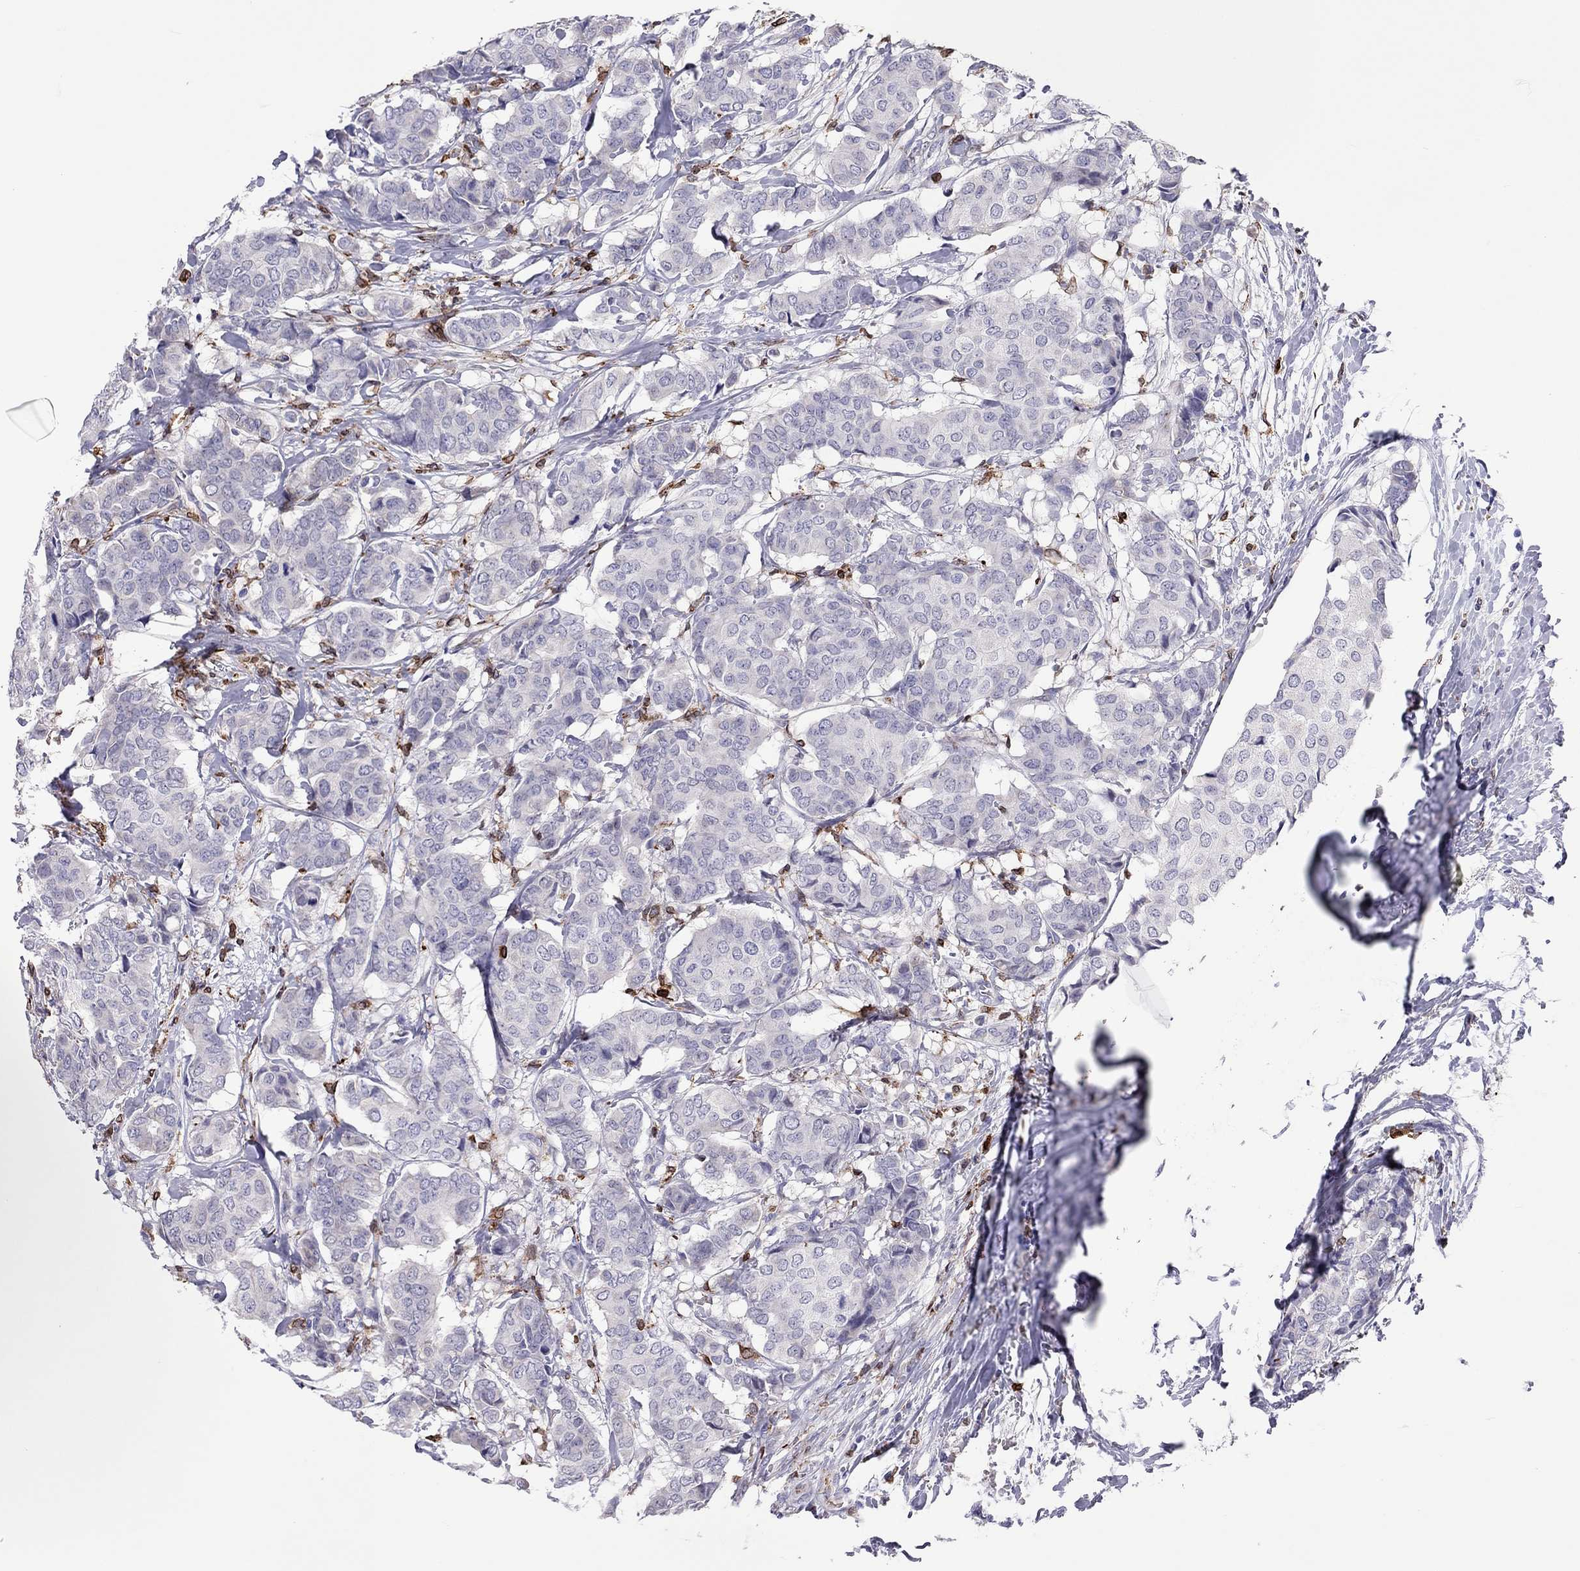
{"staining": {"intensity": "negative", "quantity": "none", "location": "none"}, "tissue": "breast cancer", "cell_type": "Tumor cells", "image_type": "cancer", "snomed": [{"axis": "morphology", "description": "Duct carcinoma"}, {"axis": "topography", "description": "Breast"}], "caption": "High power microscopy photomicrograph of an immunohistochemistry (IHC) micrograph of breast cancer, revealing no significant expression in tumor cells. The staining is performed using DAB brown chromogen with nuclei counter-stained in using hematoxylin.", "gene": "ADORA2A", "patient": {"sex": "female", "age": 75}}